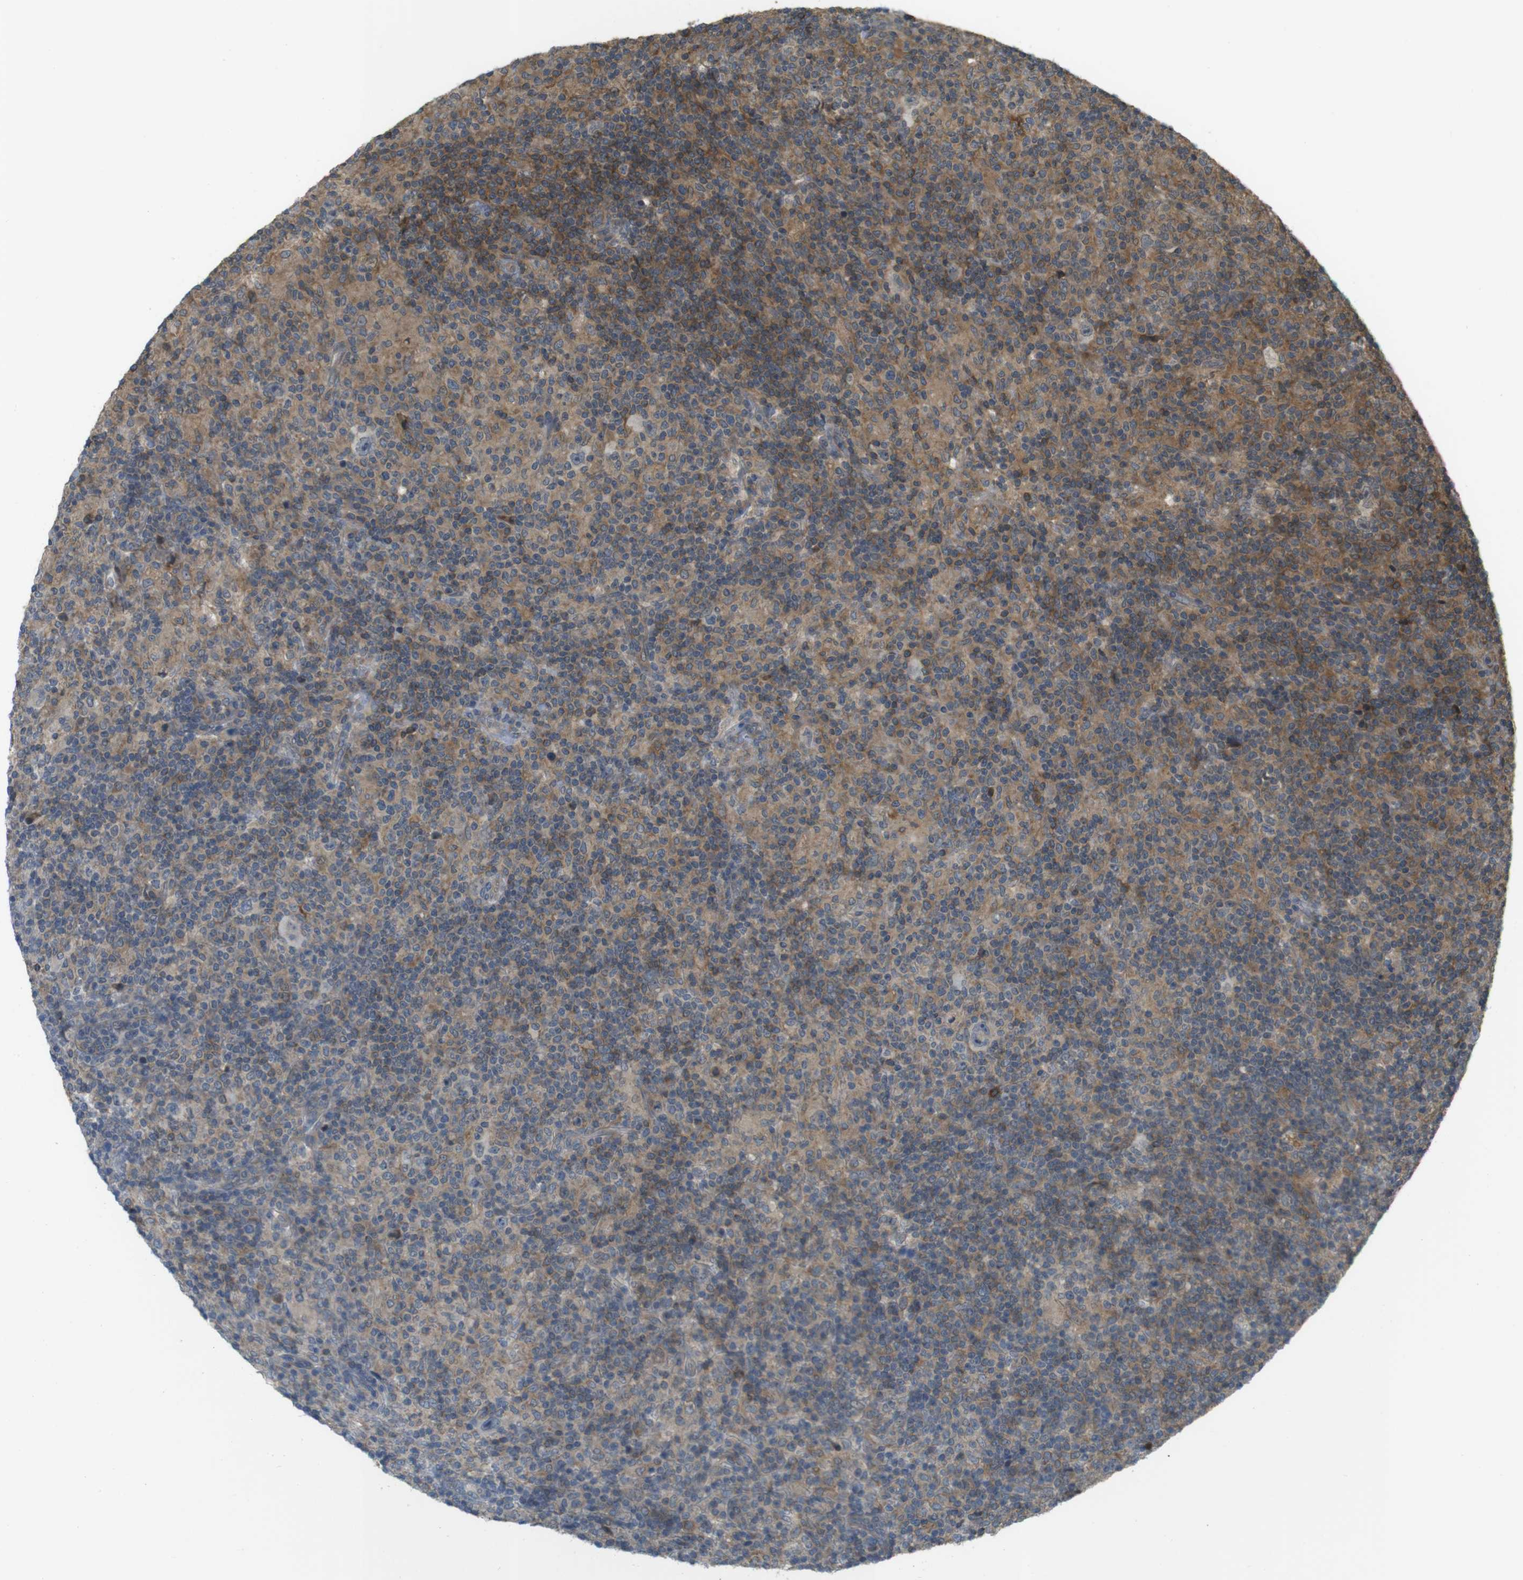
{"staining": {"intensity": "negative", "quantity": "none", "location": "none"}, "tissue": "lymphoma", "cell_type": "Tumor cells", "image_type": "cancer", "snomed": [{"axis": "morphology", "description": "Hodgkin's disease, NOS"}, {"axis": "topography", "description": "Lymph node"}], "caption": "Lymphoma stained for a protein using IHC shows no staining tumor cells.", "gene": "RNF130", "patient": {"sex": "male", "age": 70}}